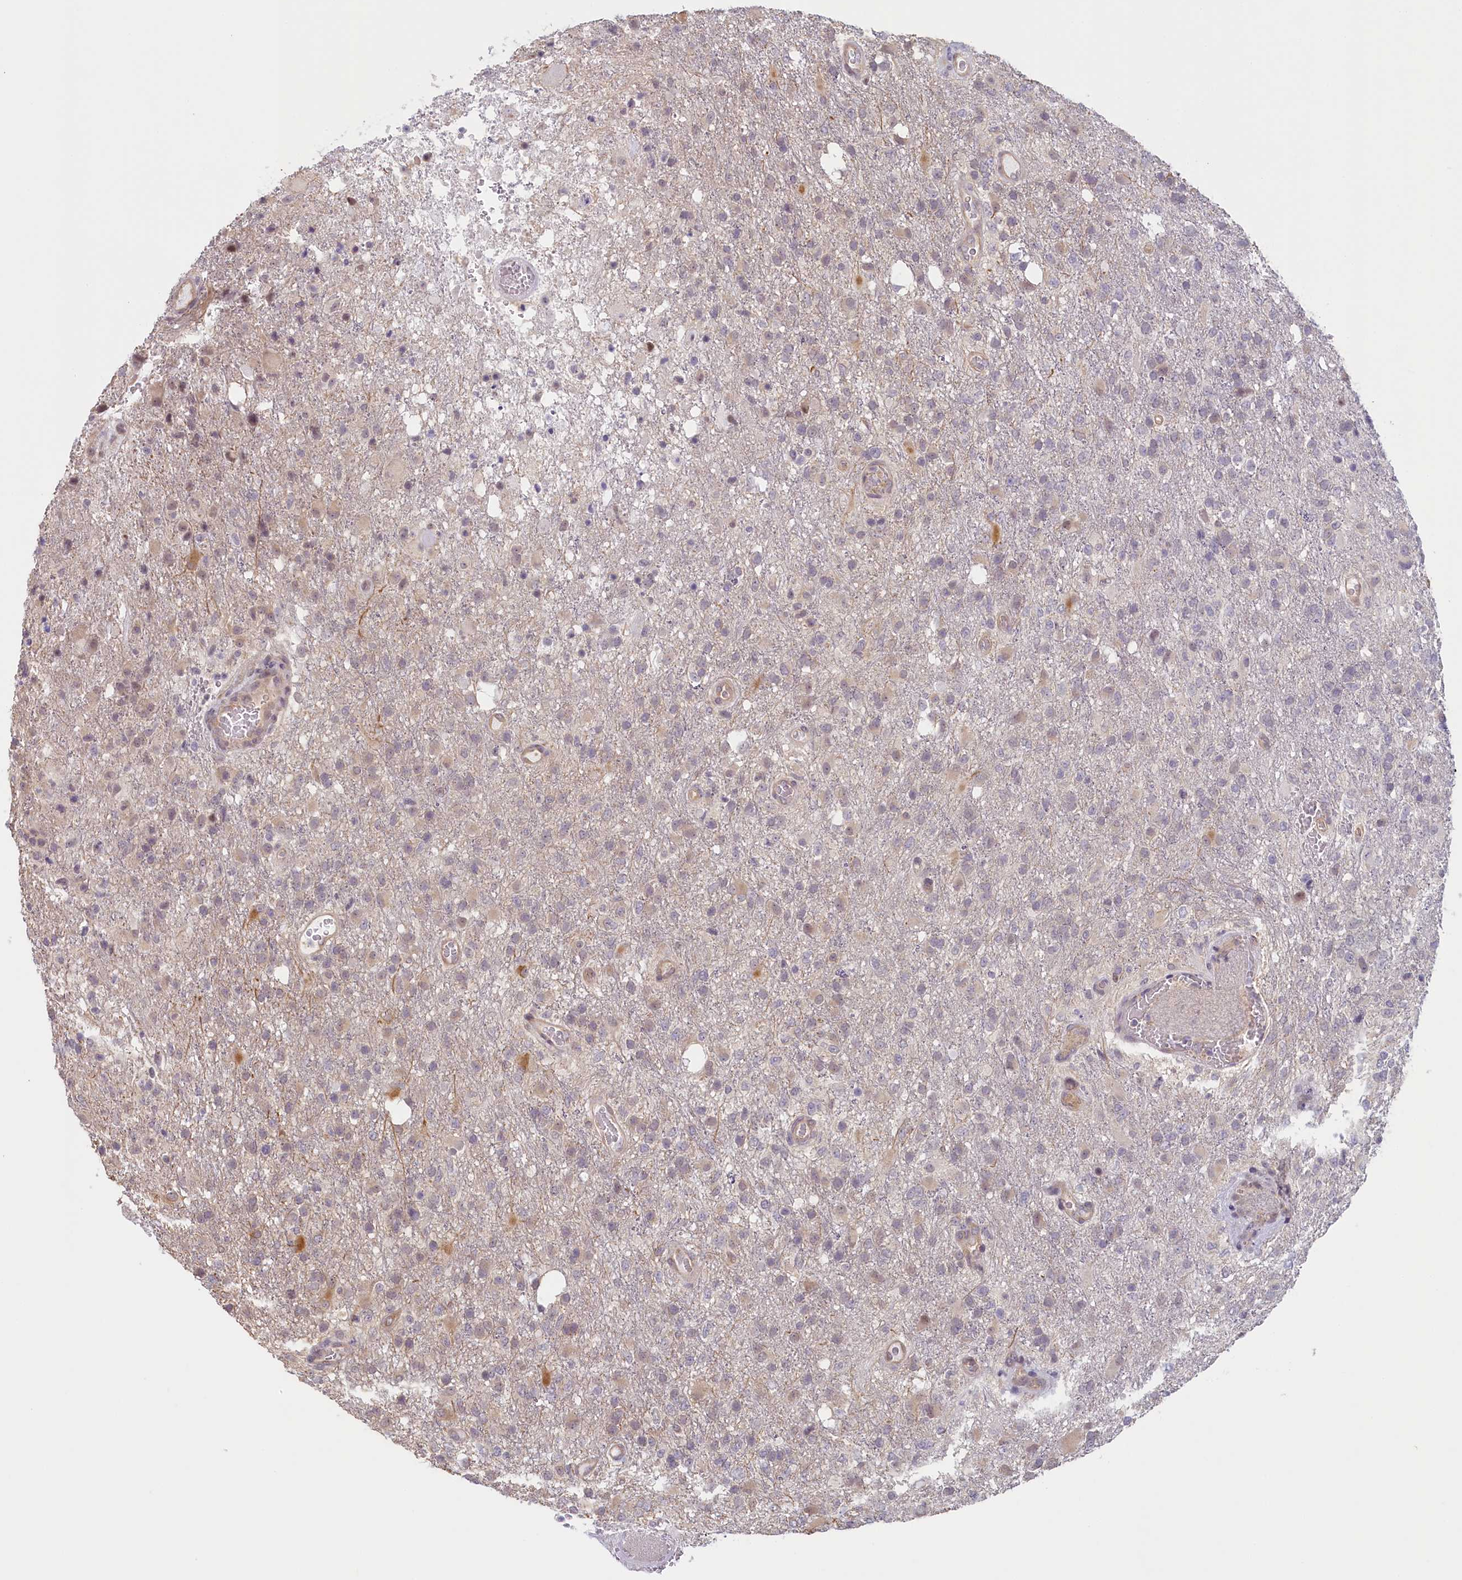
{"staining": {"intensity": "weak", "quantity": "<25%", "location": "cytoplasmic/membranous"}, "tissue": "glioma", "cell_type": "Tumor cells", "image_type": "cancer", "snomed": [{"axis": "morphology", "description": "Glioma, malignant, High grade"}, {"axis": "topography", "description": "Brain"}], "caption": "This histopathology image is of high-grade glioma (malignant) stained with immunohistochemistry (IHC) to label a protein in brown with the nuclei are counter-stained blue. There is no expression in tumor cells. (DAB IHC visualized using brightfield microscopy, high magnification).", "gene": "C19orf44", "patient": {"sex": "female", "age": 74}}